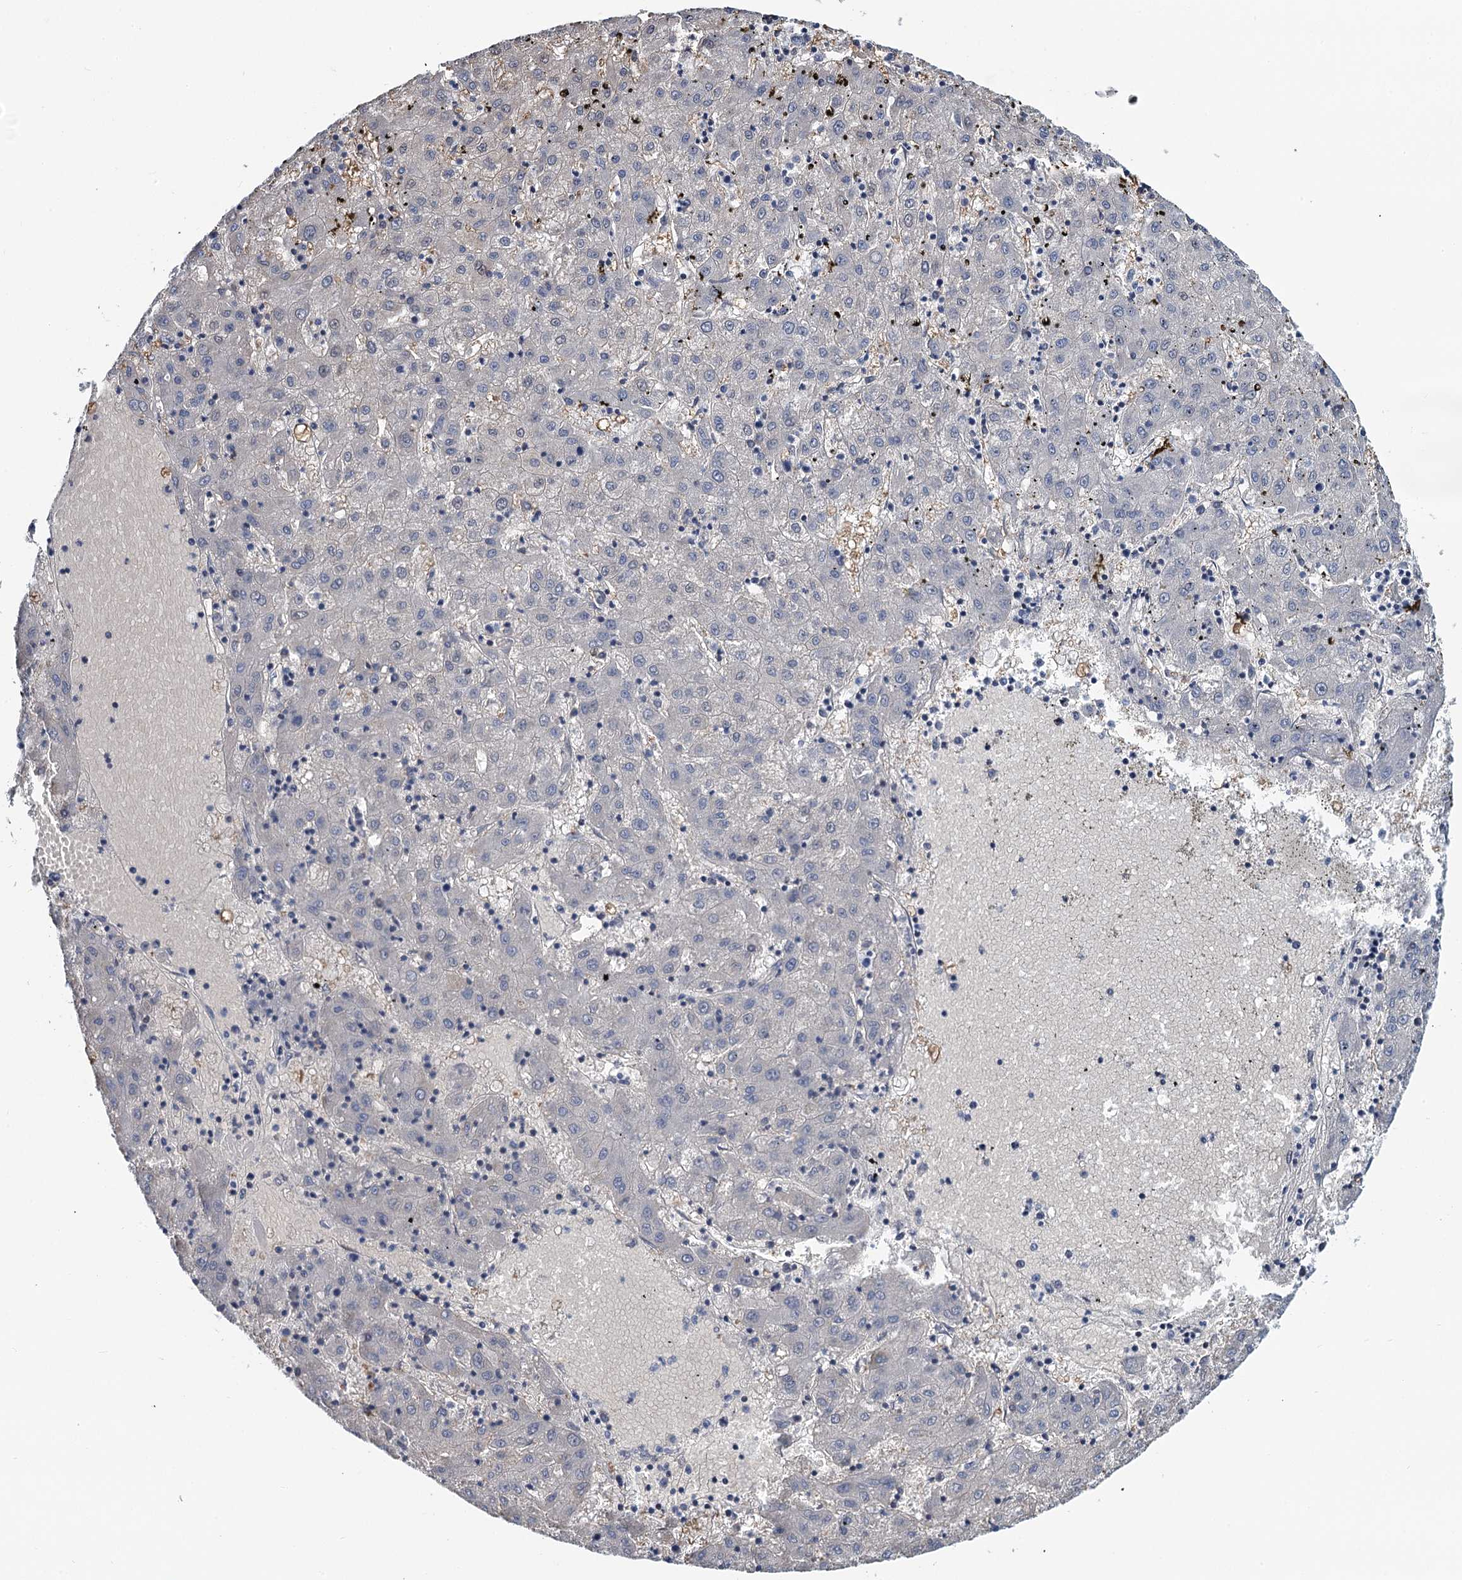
{"staining": {"intensity": "negative", "quantity": "none", "location": "none"}, "tissue": "liver cancer", "cell_type": "Tumor cells", "image_type": "cancer", "snomed": [{"axis": "morphology", "description": "Carcinoma, Hepatocellular, NOS"}, {"axis": "topography", "description": "Liver"}], "caption": "Hepatocellular carcinoma (liver) was stained to show a protein in brown. There is no significant staining in tumor cells.", "gene": "TOX3", "patient": {"sex": "male", "age": 72}}